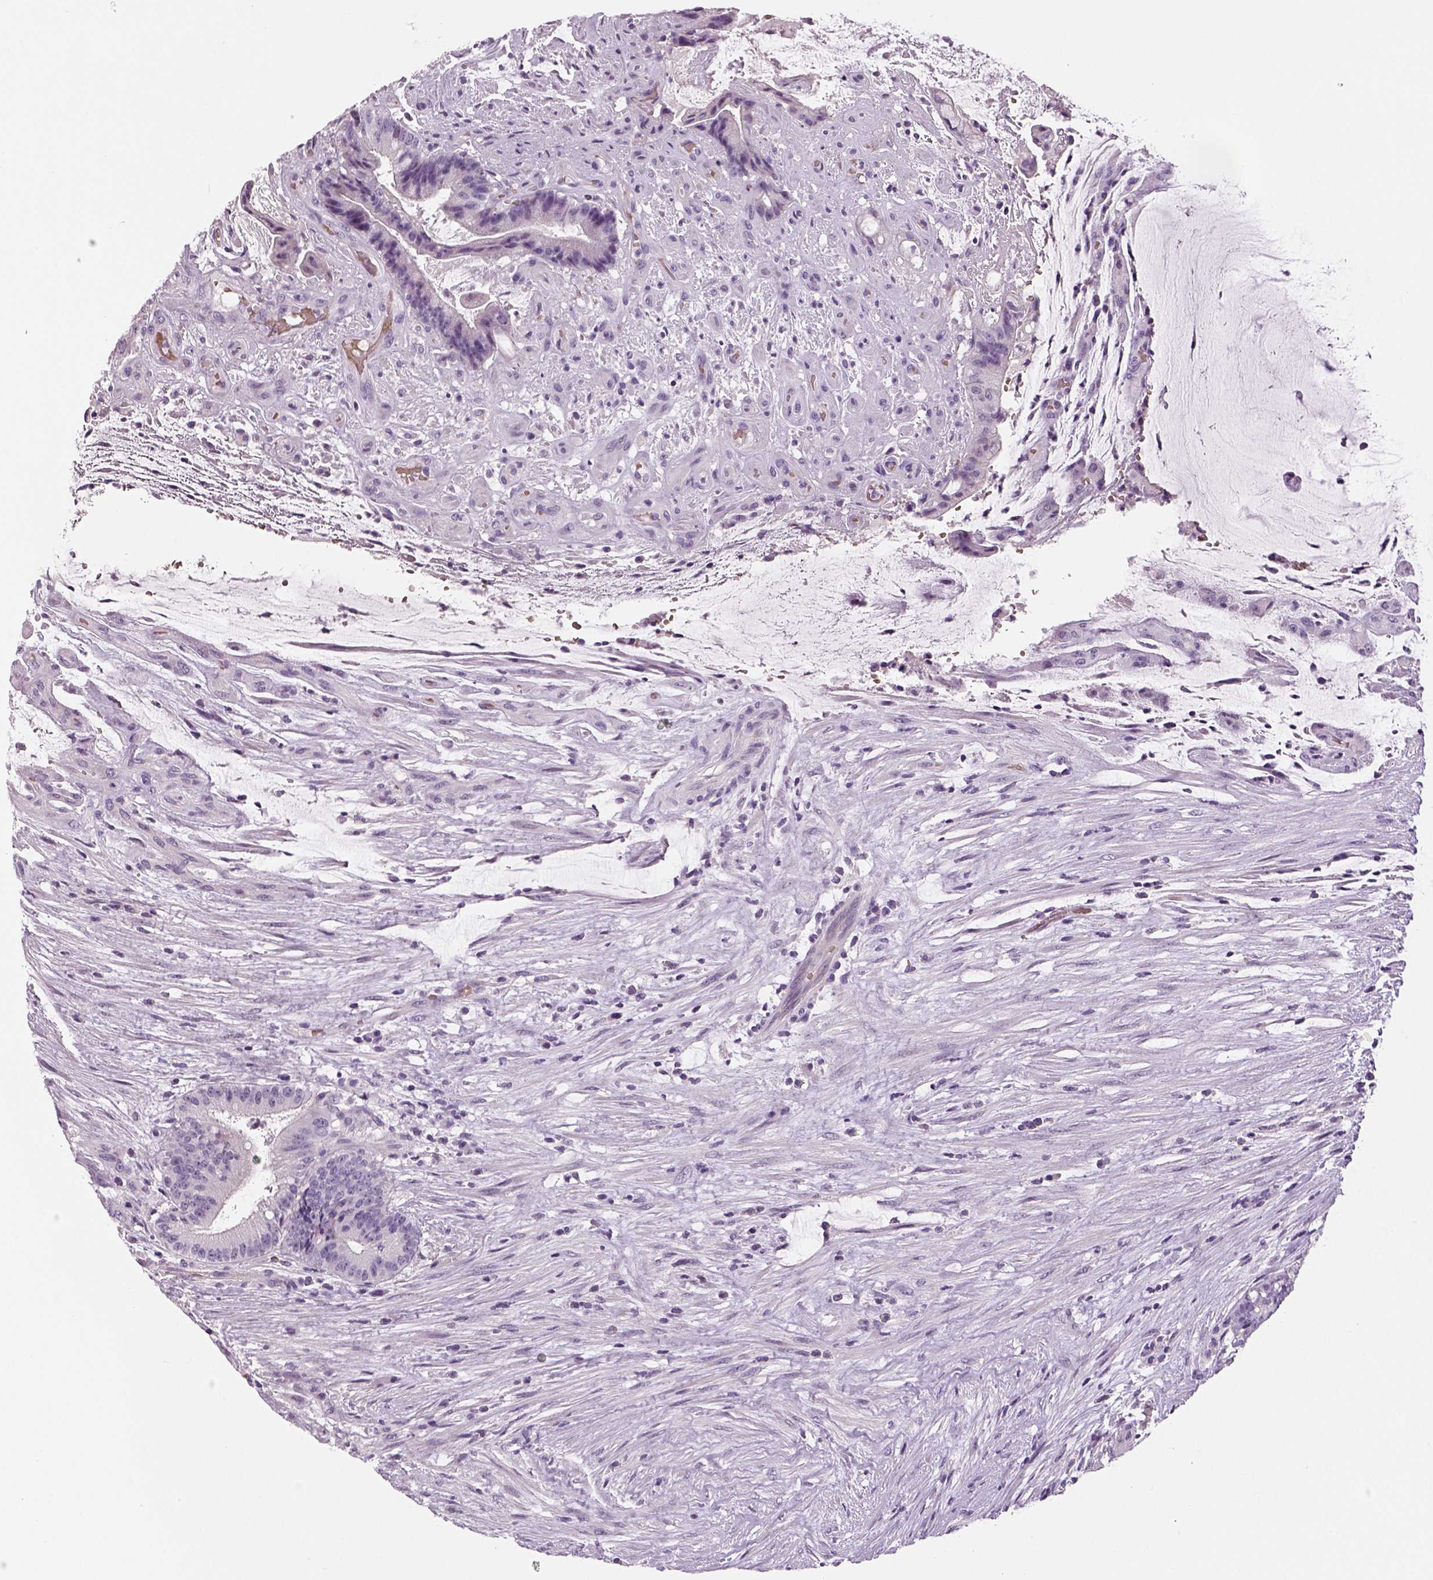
{"staining": {"intensity": "negative", "quantity": "none", "location": "none"}, "tissue": "colorectal cancer", "cell_type": "Tumor cells", "image_type": "cancer", "snomed": [{"axis": "morphology", "description": "Adenocarcinoma, NOS"}, {"axis": "topography", "description": "Colon"}], "caption": "Tumor cells show no significant protein staining in adenocarcinoma (colorectal). (Stains: DAB (3,3'-diaminobenzidine) immunohistochemistry with hematoxylin counter stain, Microscopy: brightfield microscopy at high magnification).", "gene": "TSPAN7", "patient": {"sex": "female", "age": 43}}